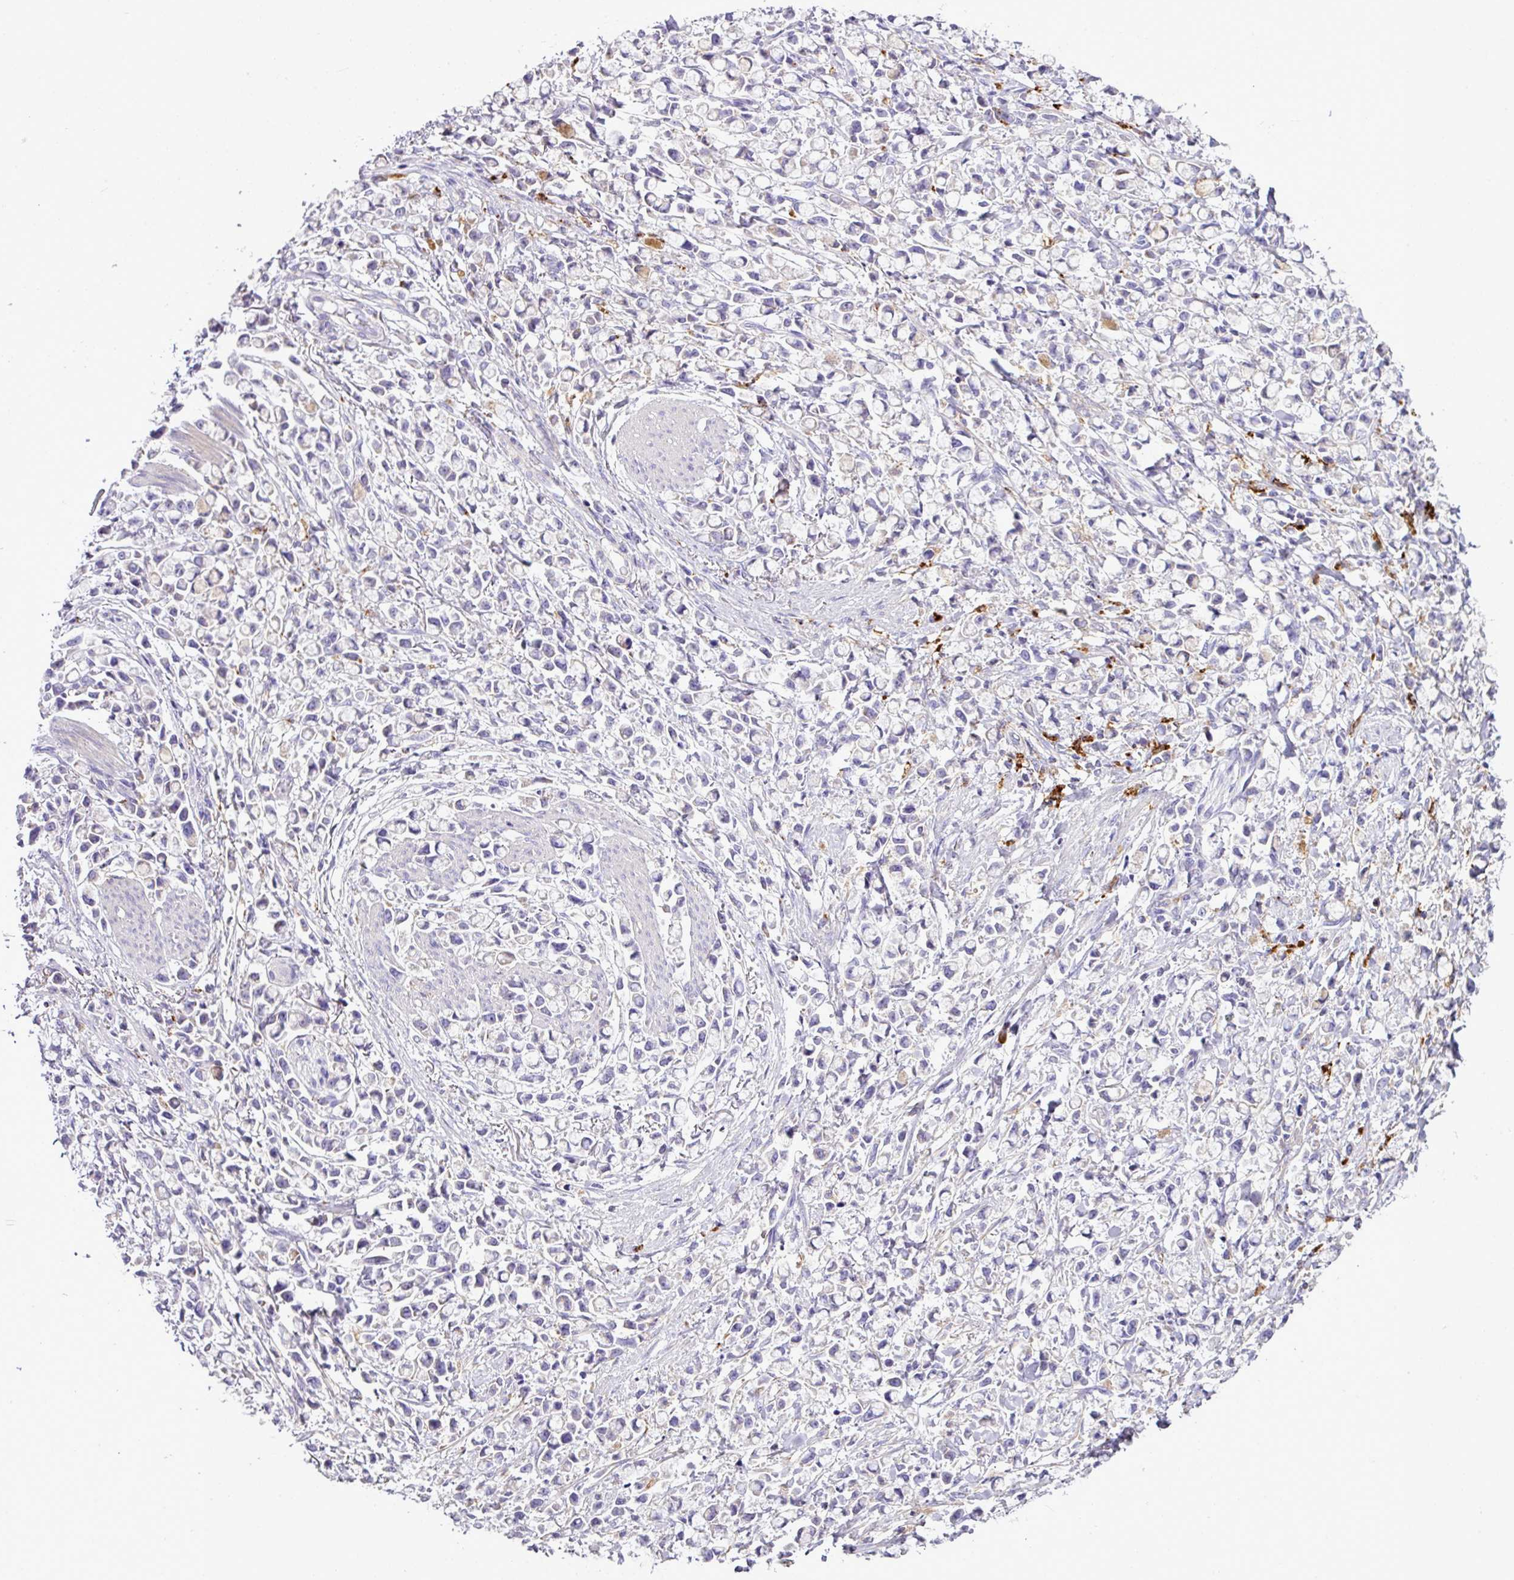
{"staining": {"intensity": "moderate", "quantity": "<25%", "location": "cytoplasmic/membranous"}, "tissue": "stomach cancer", "cell_type": "Tumor cells", "image_type": "cancer", "snomed": [{"axis": "morphology", "description": "Adenocarcinoma, NOS"}, {"axis": "topography", "description": "Stomach"}], "caption": "IHC of human stomach adenocarcinoma shows low levels of moderate cytoplasmic/membranous staining in about <25% of tumor cells. The protein is shown in brown color, while the nuclei are stained blue.", "gene": "PGAP4", "patient": {"sex": "female", "age": 81}}